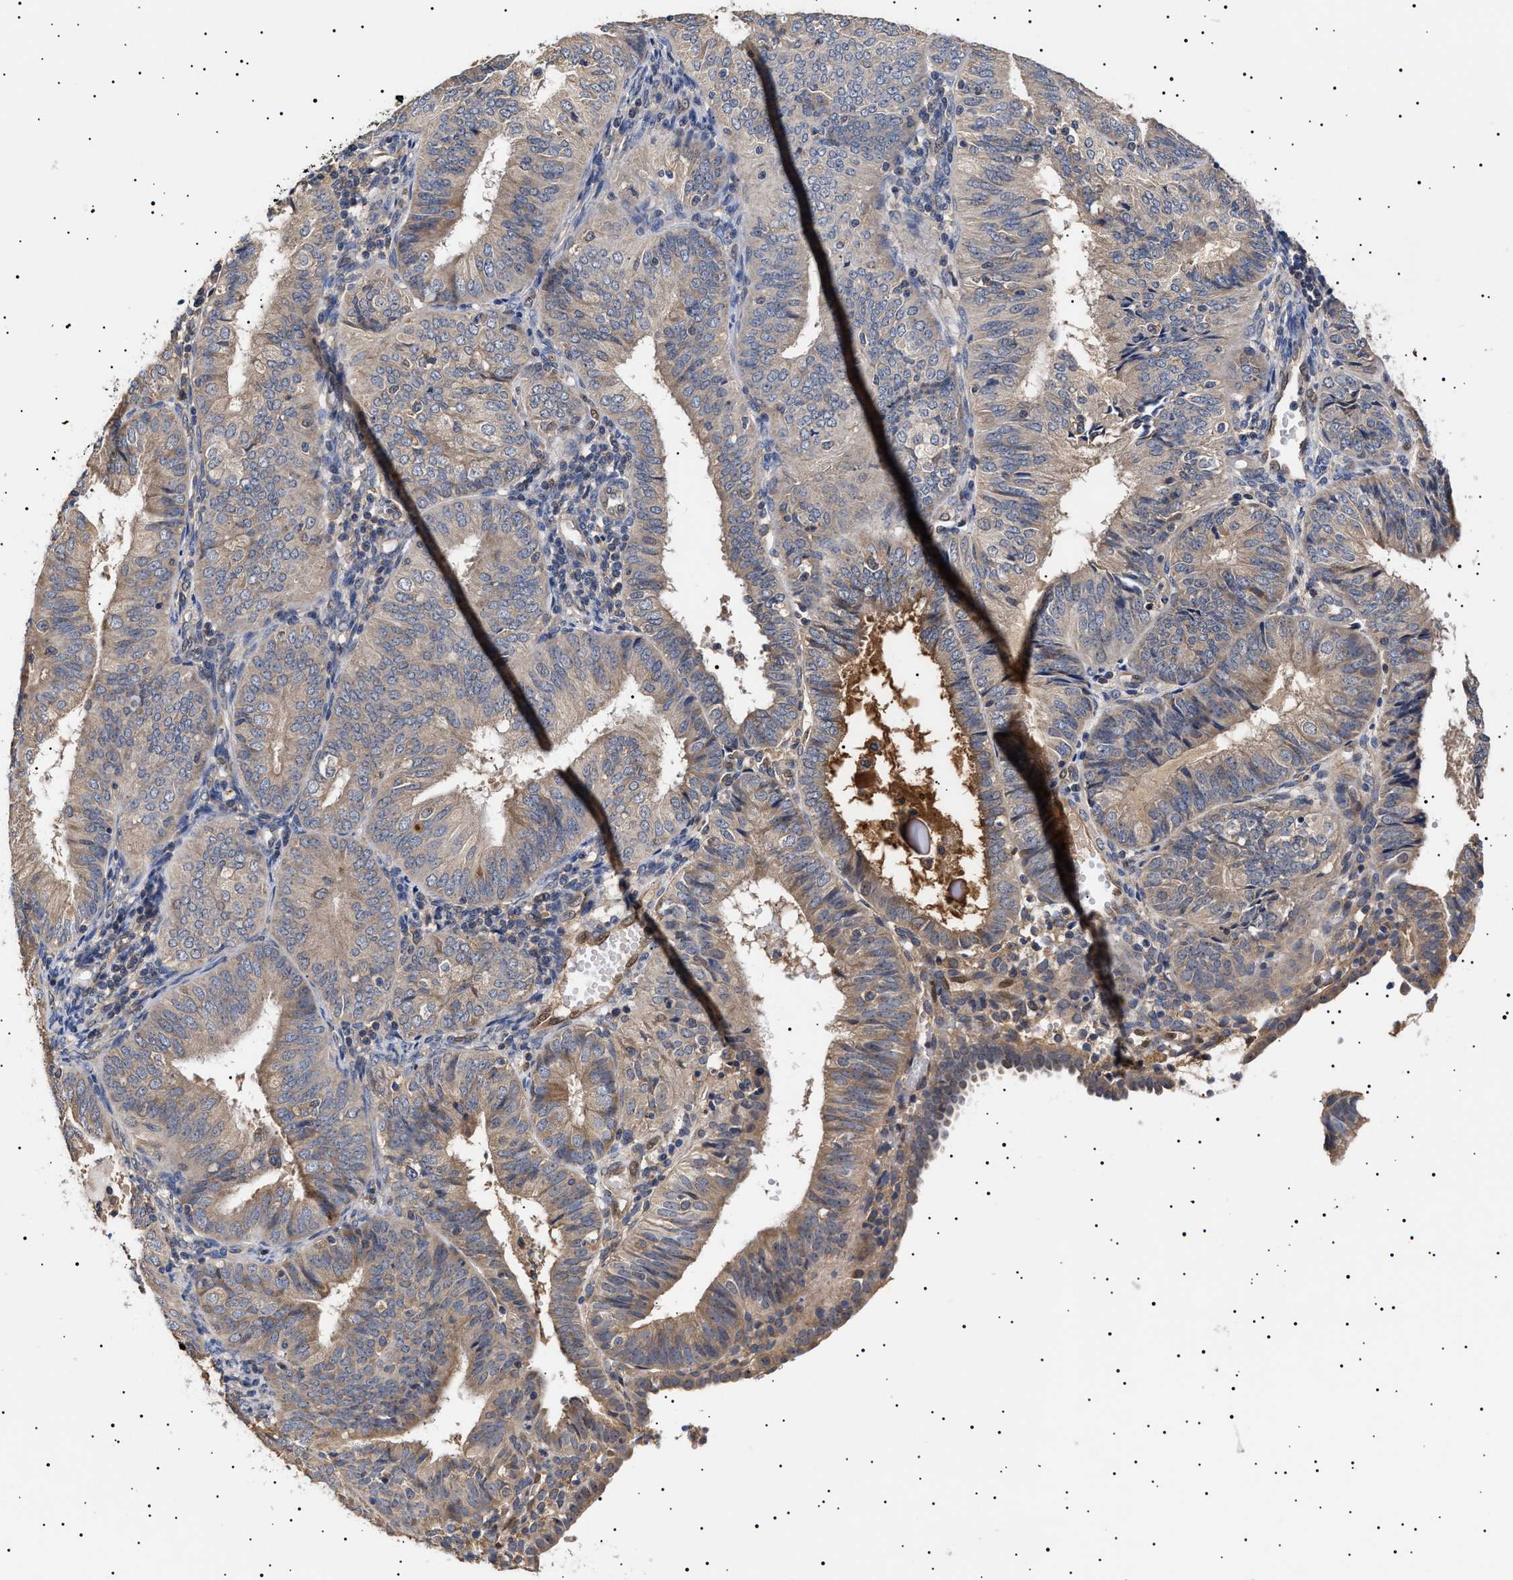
{"staining": {"intensity": "moderate", "quantity": "25%-75%", "location": "cytoplasmic/membranous"}, "tissue": "endometrial cancer", "cell_type": "Tumor cells", "image_type": "cancer", "snomed": [{"axis": "morphology", "description": "Adenocarcinoma, NOS"}, {"axis": "topography", "description": "Endometrium"}], "caption": "The histopathology image shows immunohistochemical staining of endometrial adenocarcinoma. There is moderate cytoplasmic/membranous expression is seen in approximately 25%-75% of tumor cells.", "gene": "KRBA1", "patient": {"sex": "female", "age": 58}}